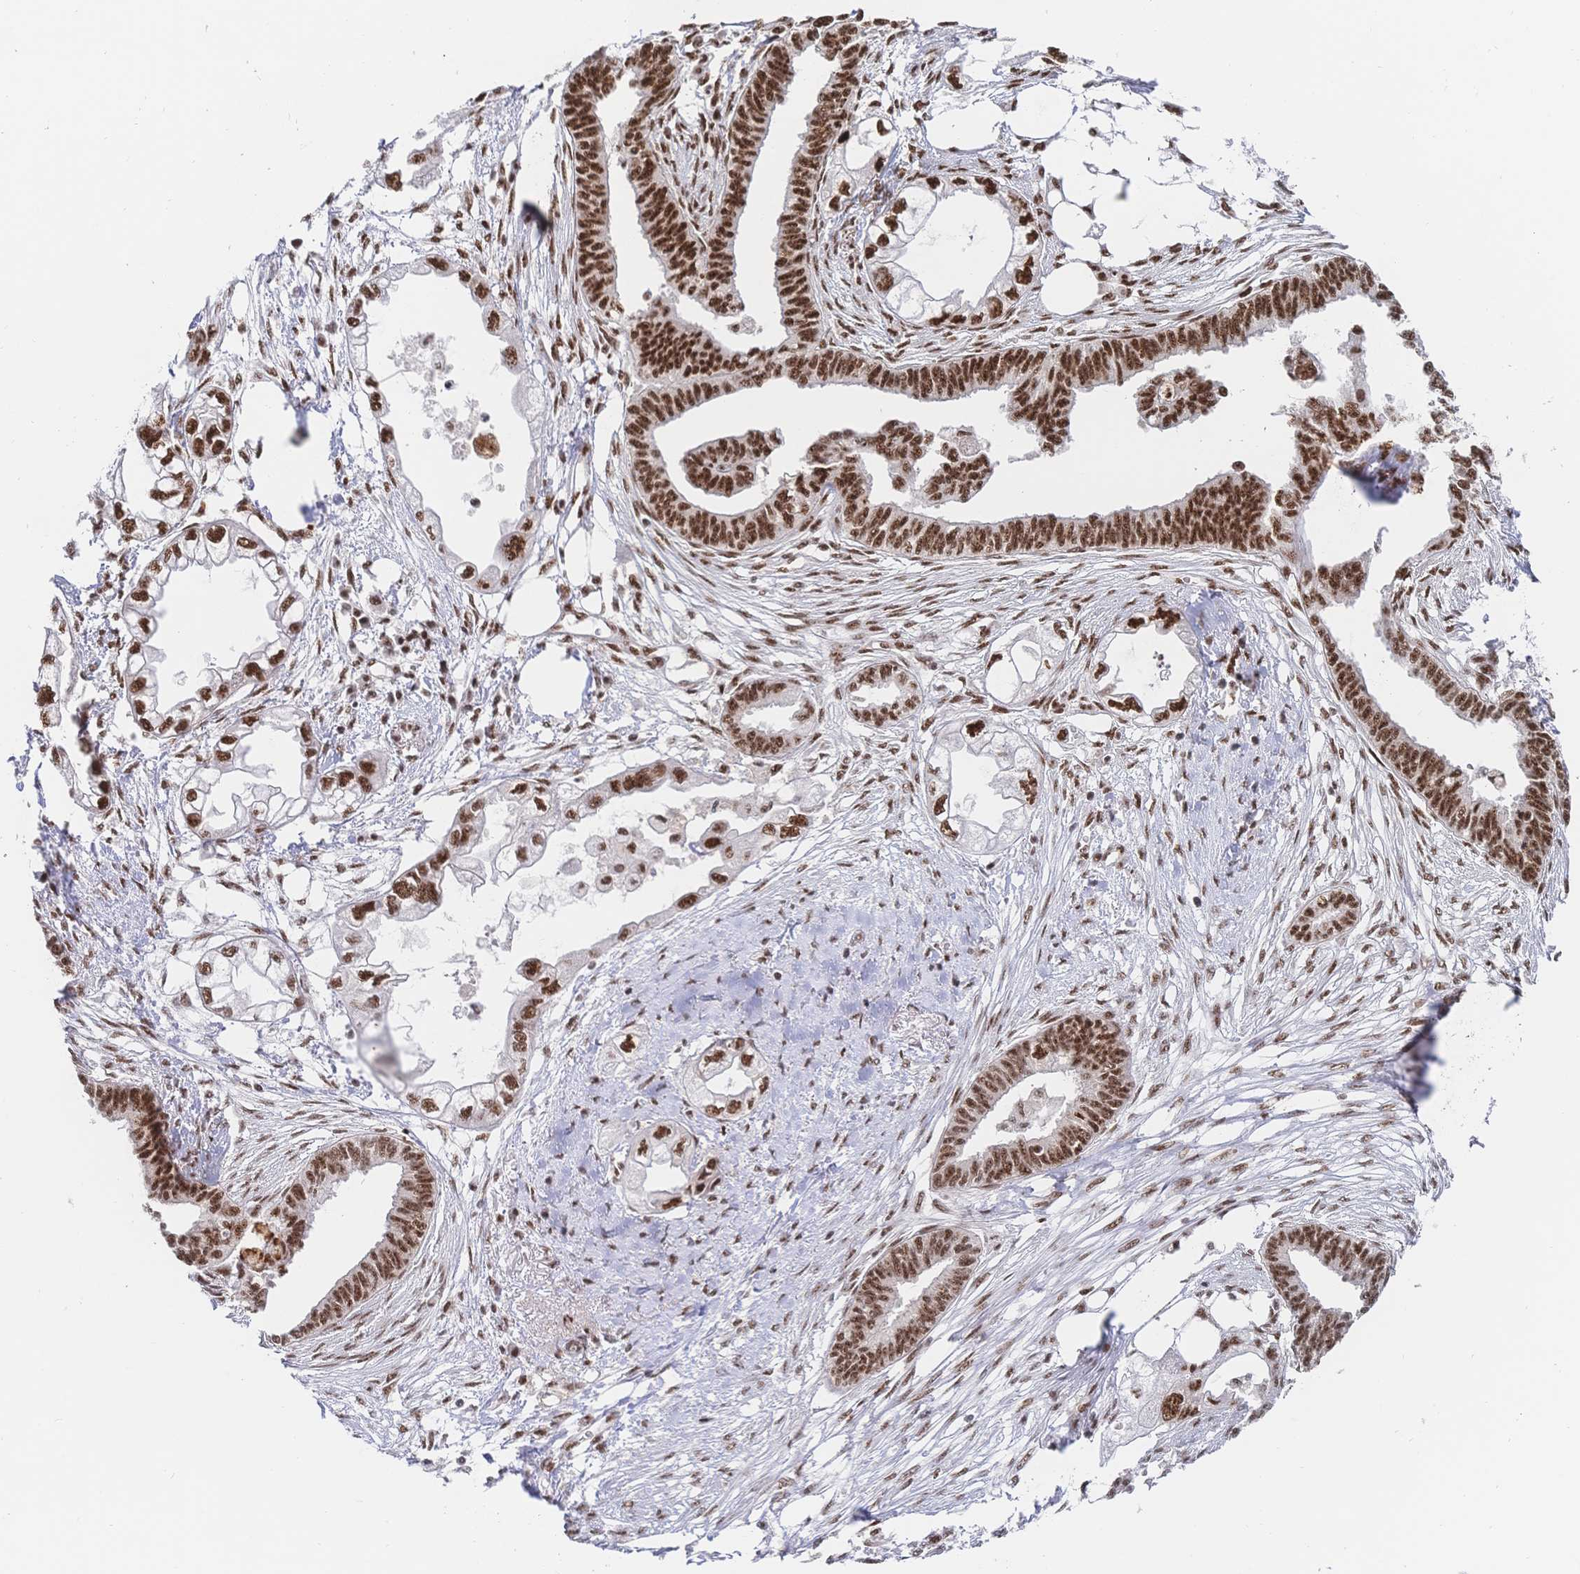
{"staining": {"intensity": "strong", "quantity": ">75%", "location": "nuclear"}, "tissue": "endometrial cancer", "cell_type": "Tumor cells", "image_type": "cancer", "snomed": [{"axis": "morphology", "description": "Adenocarcinoma, NOS"}, {"axis": "morphology", "description": "Adenocarcinoma, metastatic, NOS"}, {"axis": "topography", "description": "Adipose tissue"}, {"axis": "topography", "description": "Endometrium"}], "caption": "Endometrial cancer (adenocarcinoma) stained for a protein displays strong nuclear positivity in tumor cells.", "gene": "SRSF1", "patient": {"sex": "female", "age": 67}}